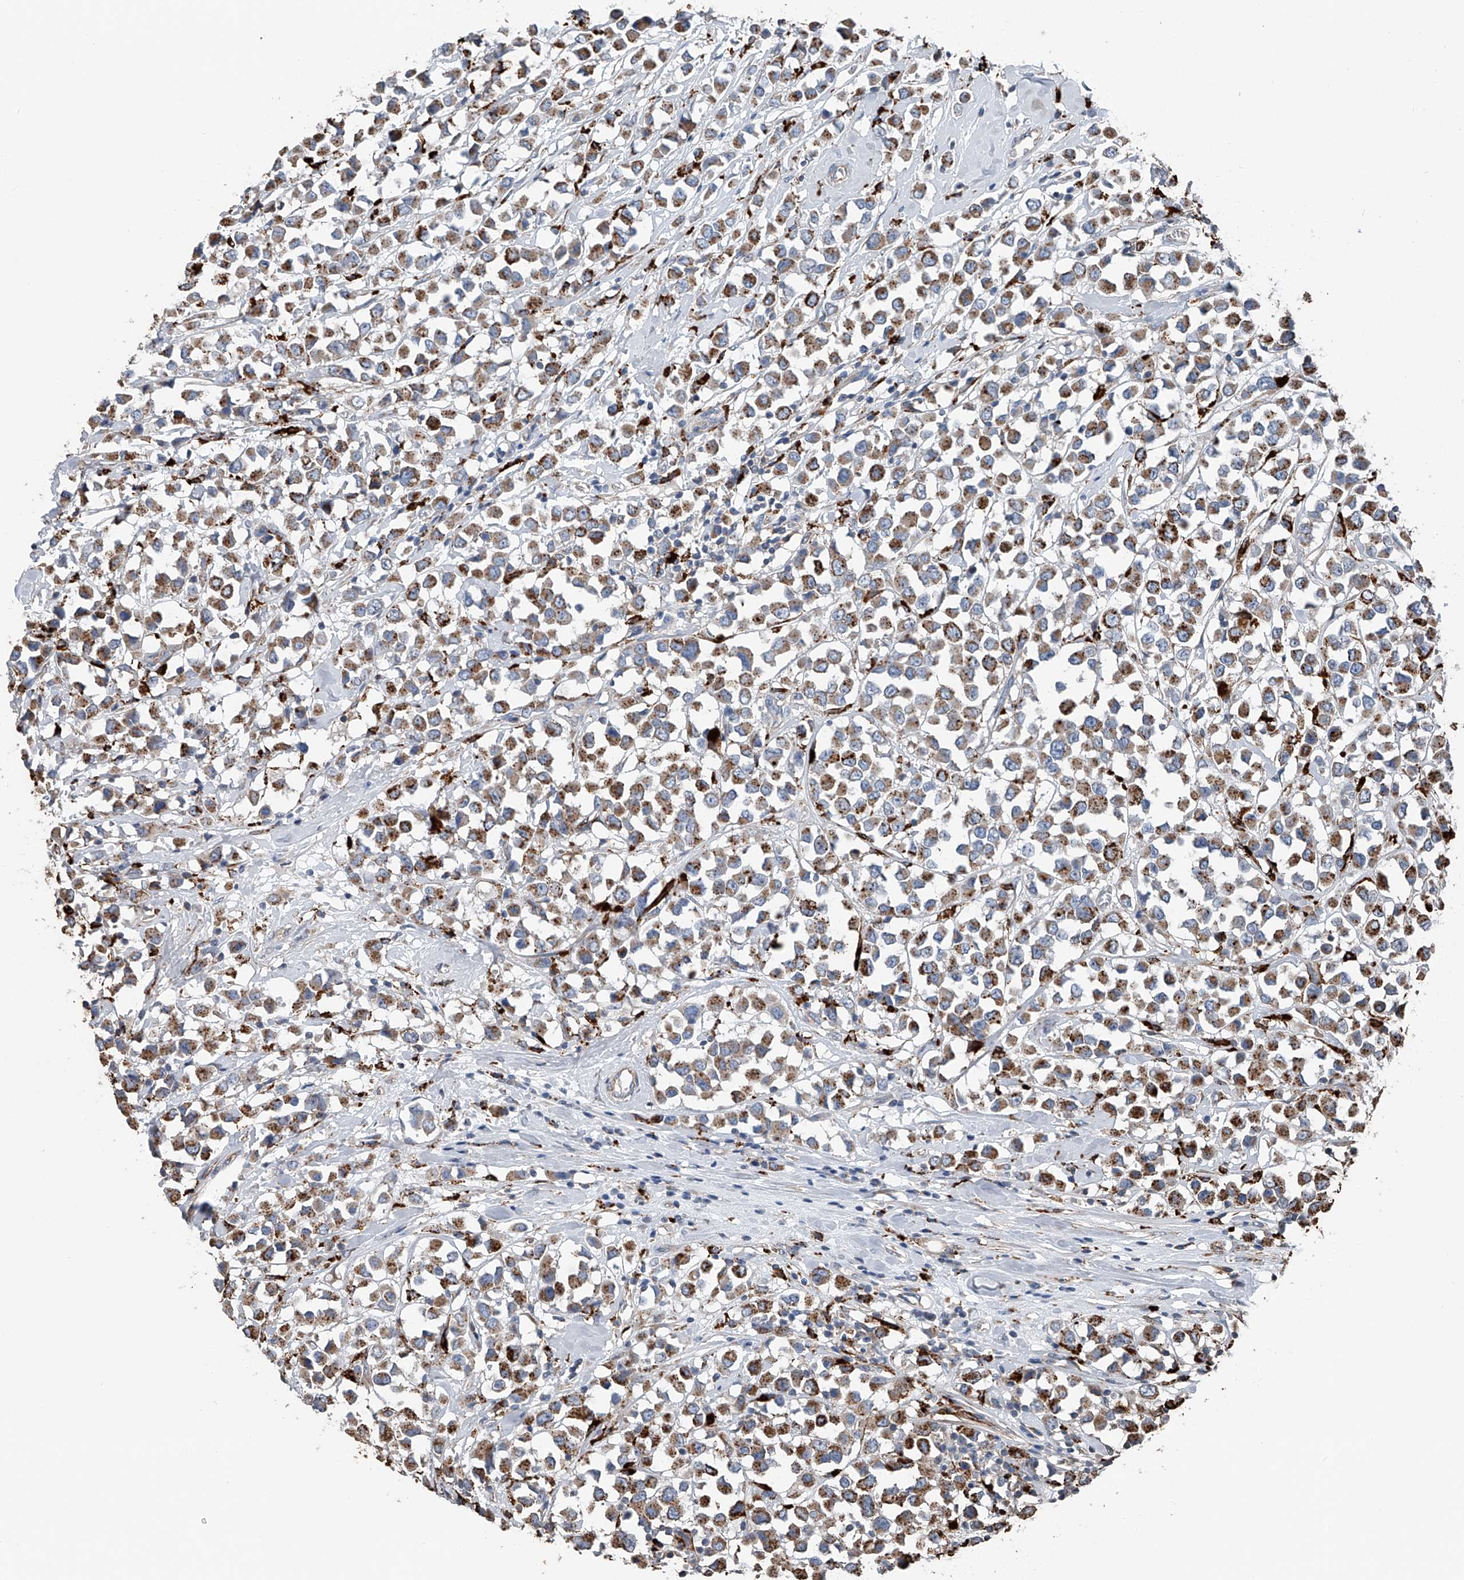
{"staining": {"intensity": "moderate", "quantity": ">75%", "location": "cytoplasmic/membranous"}, "tissue": "breast cancer", "cell_type": "Tumor cells", "image_type": "cancer", "snomed": [{"axis": "morphology", "description": "Duct carcinoma"}, {"axis": "topography", "description": "Breast"}], "caption": "Breast cancer (intraductal carcinoma) was stained to show a protein in brown. There is medium levels of moderate cytoplasmic/membranous expression in approximately >75% of tumor cells. (DAB (3,3'-diaminobenzidine) IHC with brightfield microscopy, high magnification).", "gene": "ZNF772", "patient": {"sex": "female", "age": 61}}